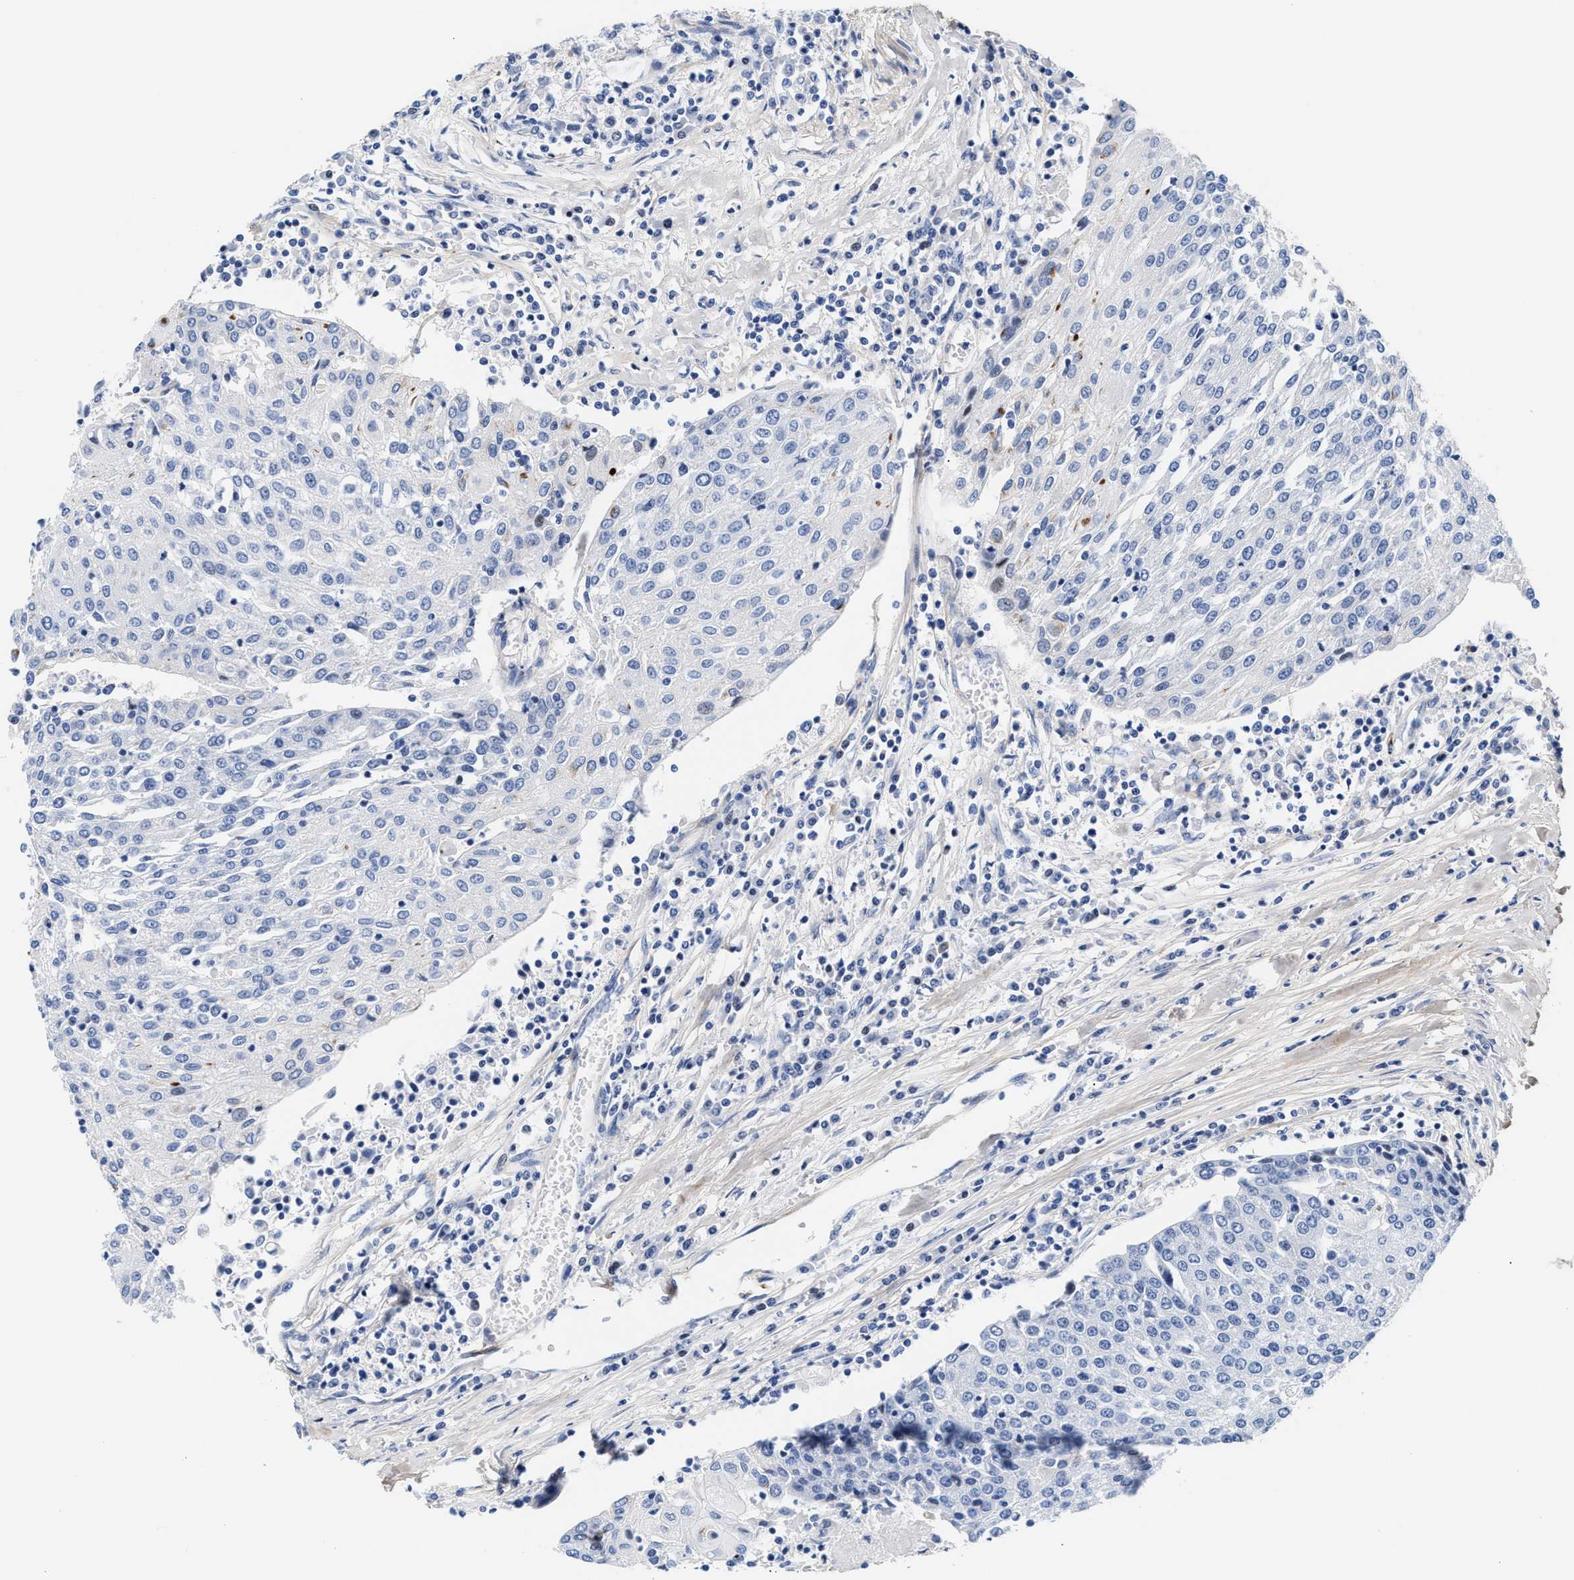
{"staining": {"intensity": "negative", "quantity": "none", "location": "none"}, "tissue": "urothelial cancer", "cell_type": "Tumor cells", "image_type": "cancer", "snomed": [{"axis": "morphology", "description": "Urothelial carcinoma, High grade"}, {"axis": "topography", "description": "Urinary bladder"}], "caption": "Immunohistochemistry (IHC) image of neoplastic tissue: urothelial cancer stained with DAB shows no significant protein expression in tumor cells.", "gene": "ACTL7B", "patient": {"sex": "female", "age": 85}}